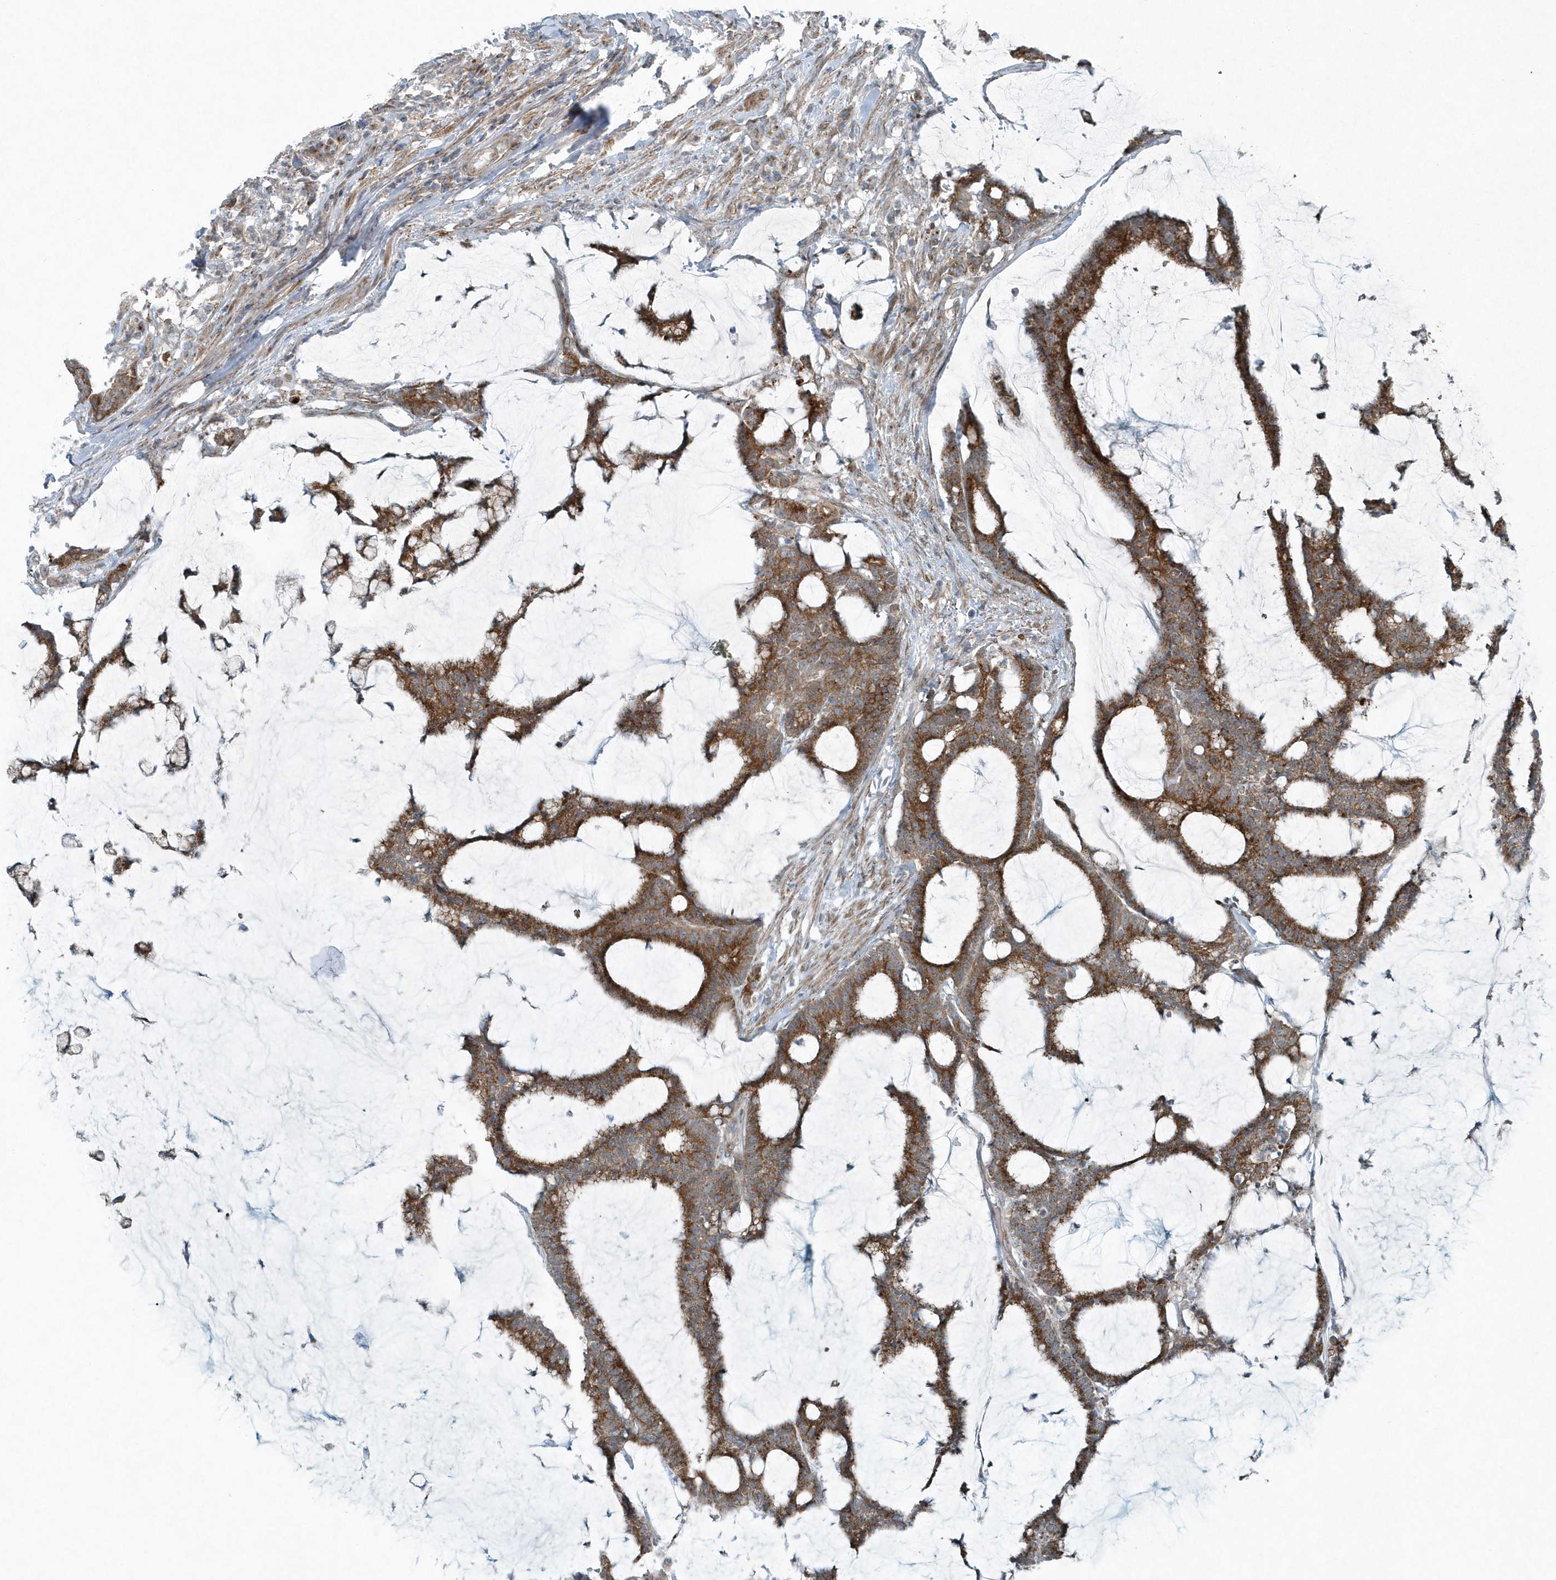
{"staining": {"intensity": "strong", "quantity": ">75%", "location": "cytoplasmic/membranous"}, "tissue": "colorectal cancer", "cell_type": "Tumor cells", "image_type": "cancer", "snomed": [{"axis": "morphology", "description": "Adenocarcinoma, NOS"}, {"axis": "topography", "description": "Colon"}], "caption": "Tumor cells display high levels of strong cytoplasmic/membranous expression in about >75% of cells in human colorectal cancer.", "gene": "GCC2", "patient": {"sex": "female", "age": 84}}